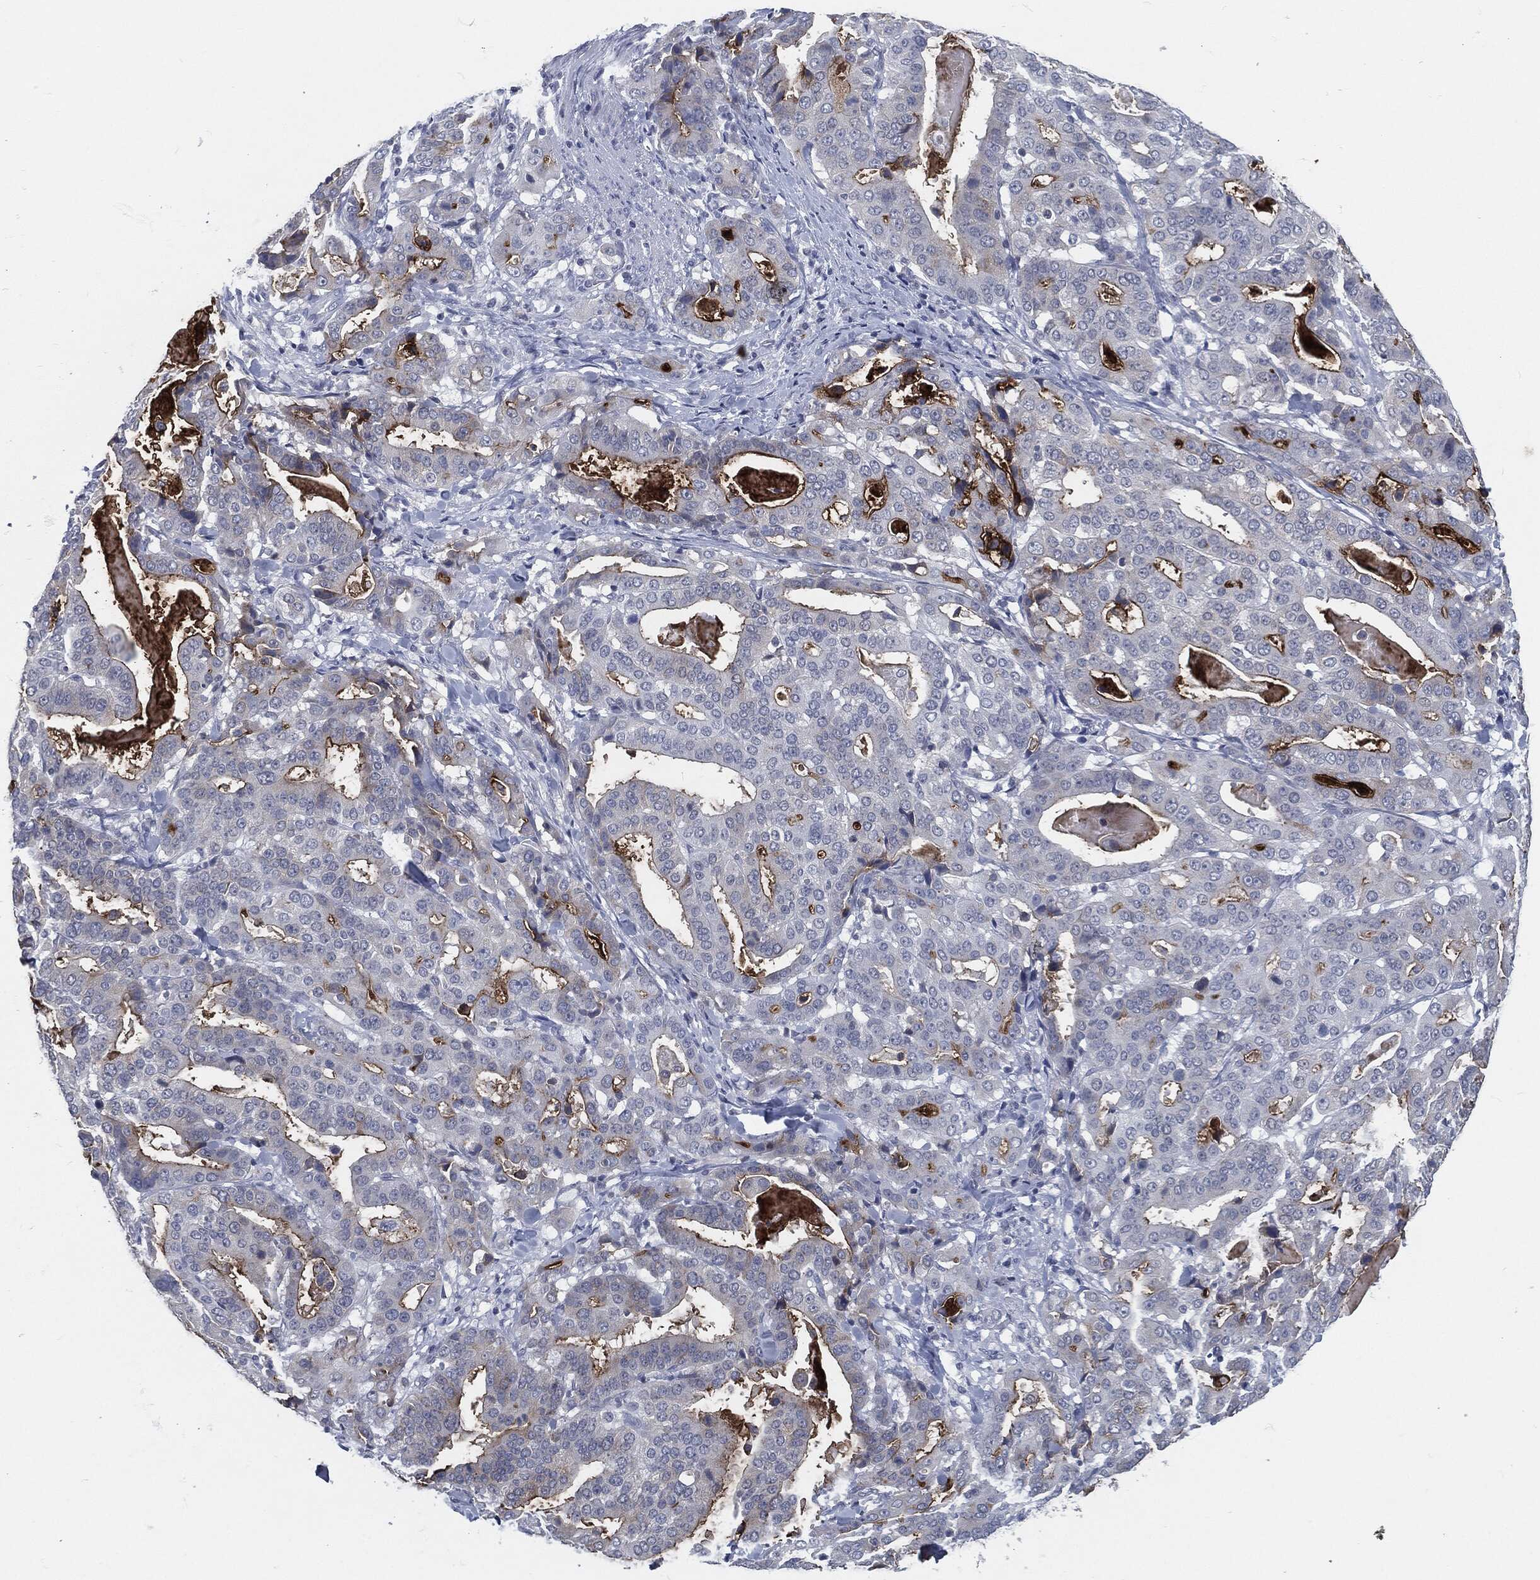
{"staining": {"intensity": "strong", "quantity": "<25%", "location": "cytoplasmic/membranous"}, "tissue": "stomach cancer", "cell_type": "Tumor cells", "image_type": "cancer", "snomed": [{"axis": "morphology", "description": "Adenocarcinoma, NOS"}, {"axis": "topography", "description": "Stomach"}], "caption": "IHC staining of stomach cancer (adenocarcinoma), which reveals medium levels of strong cytoplasmic/membranous expression in about <25% of tumor cells indicating strong cytoplasmic/membranous protein staining. The staining was performed using DAB (3,3'-diaminobenzidine) (brown) for protein detection and nuclei were counterstained in hematoxylin (blue).", "gene": "PROM1", "patient": {"sex": "male", "age": 48}}